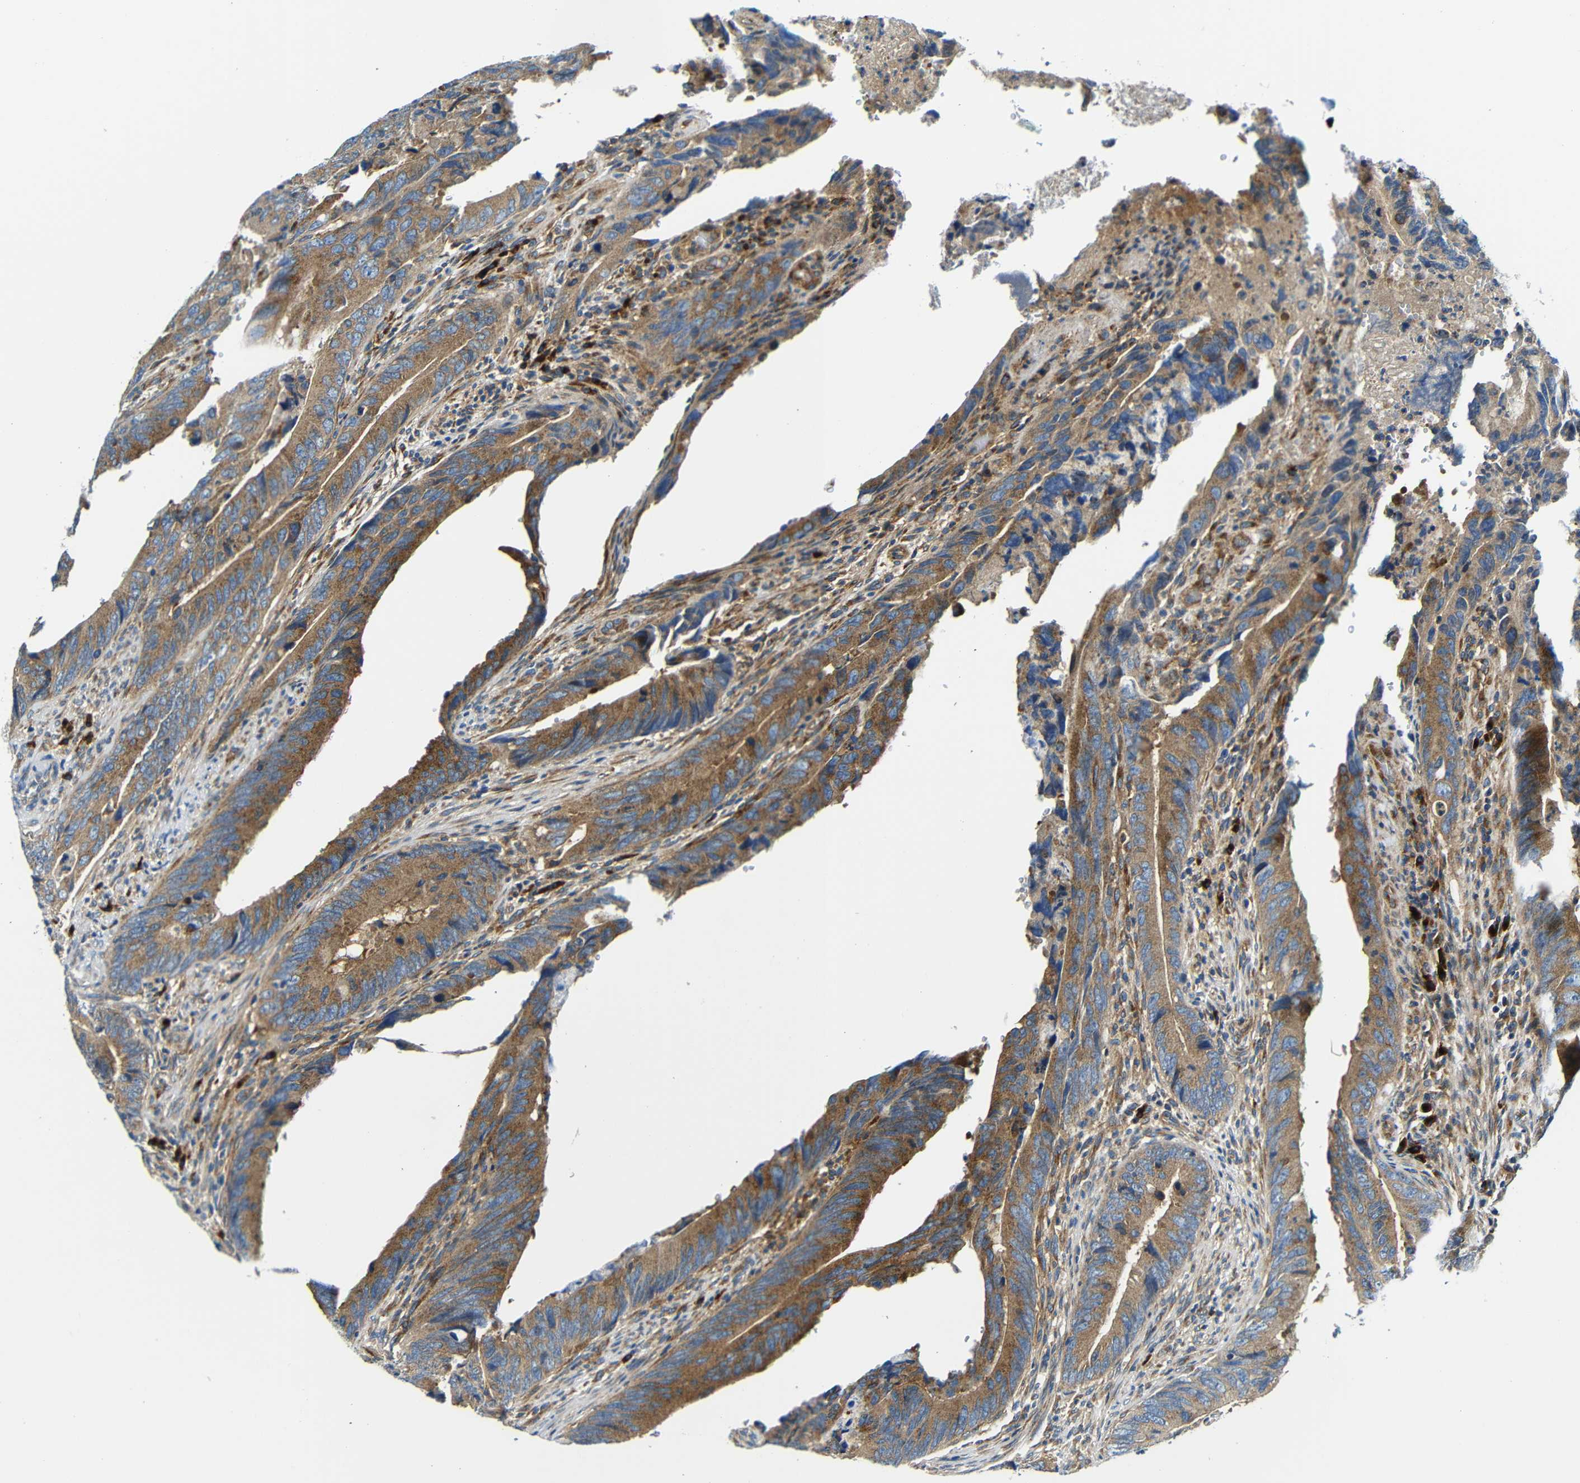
{"staining": {"intensity": "moderate", "quantity": ">75%", "location": "cytoplasmic/membranous"}, "tissue": "colorectal cancer", "cell_type": "Tumor cells", "image_type": "cancer", "snomed": [{"axis": "morphology", "description": "Normal tissue, NOS"}, {"axis": "morphology", "description": "Adenocarcinoma, NOS"}, {"axis": "topography", "description": "Colon"}], "caption": "Colorectal cancer (adenocarcinoma) stained with DAB (3,3'-diaminobenzidine) immunohistochemistry shows medium levels of moderate cytoplasmic/membranous expression in approximately >75% of tumor cells.", "gene": "USO1", "patient": {"sex": "male", "age": 56}}